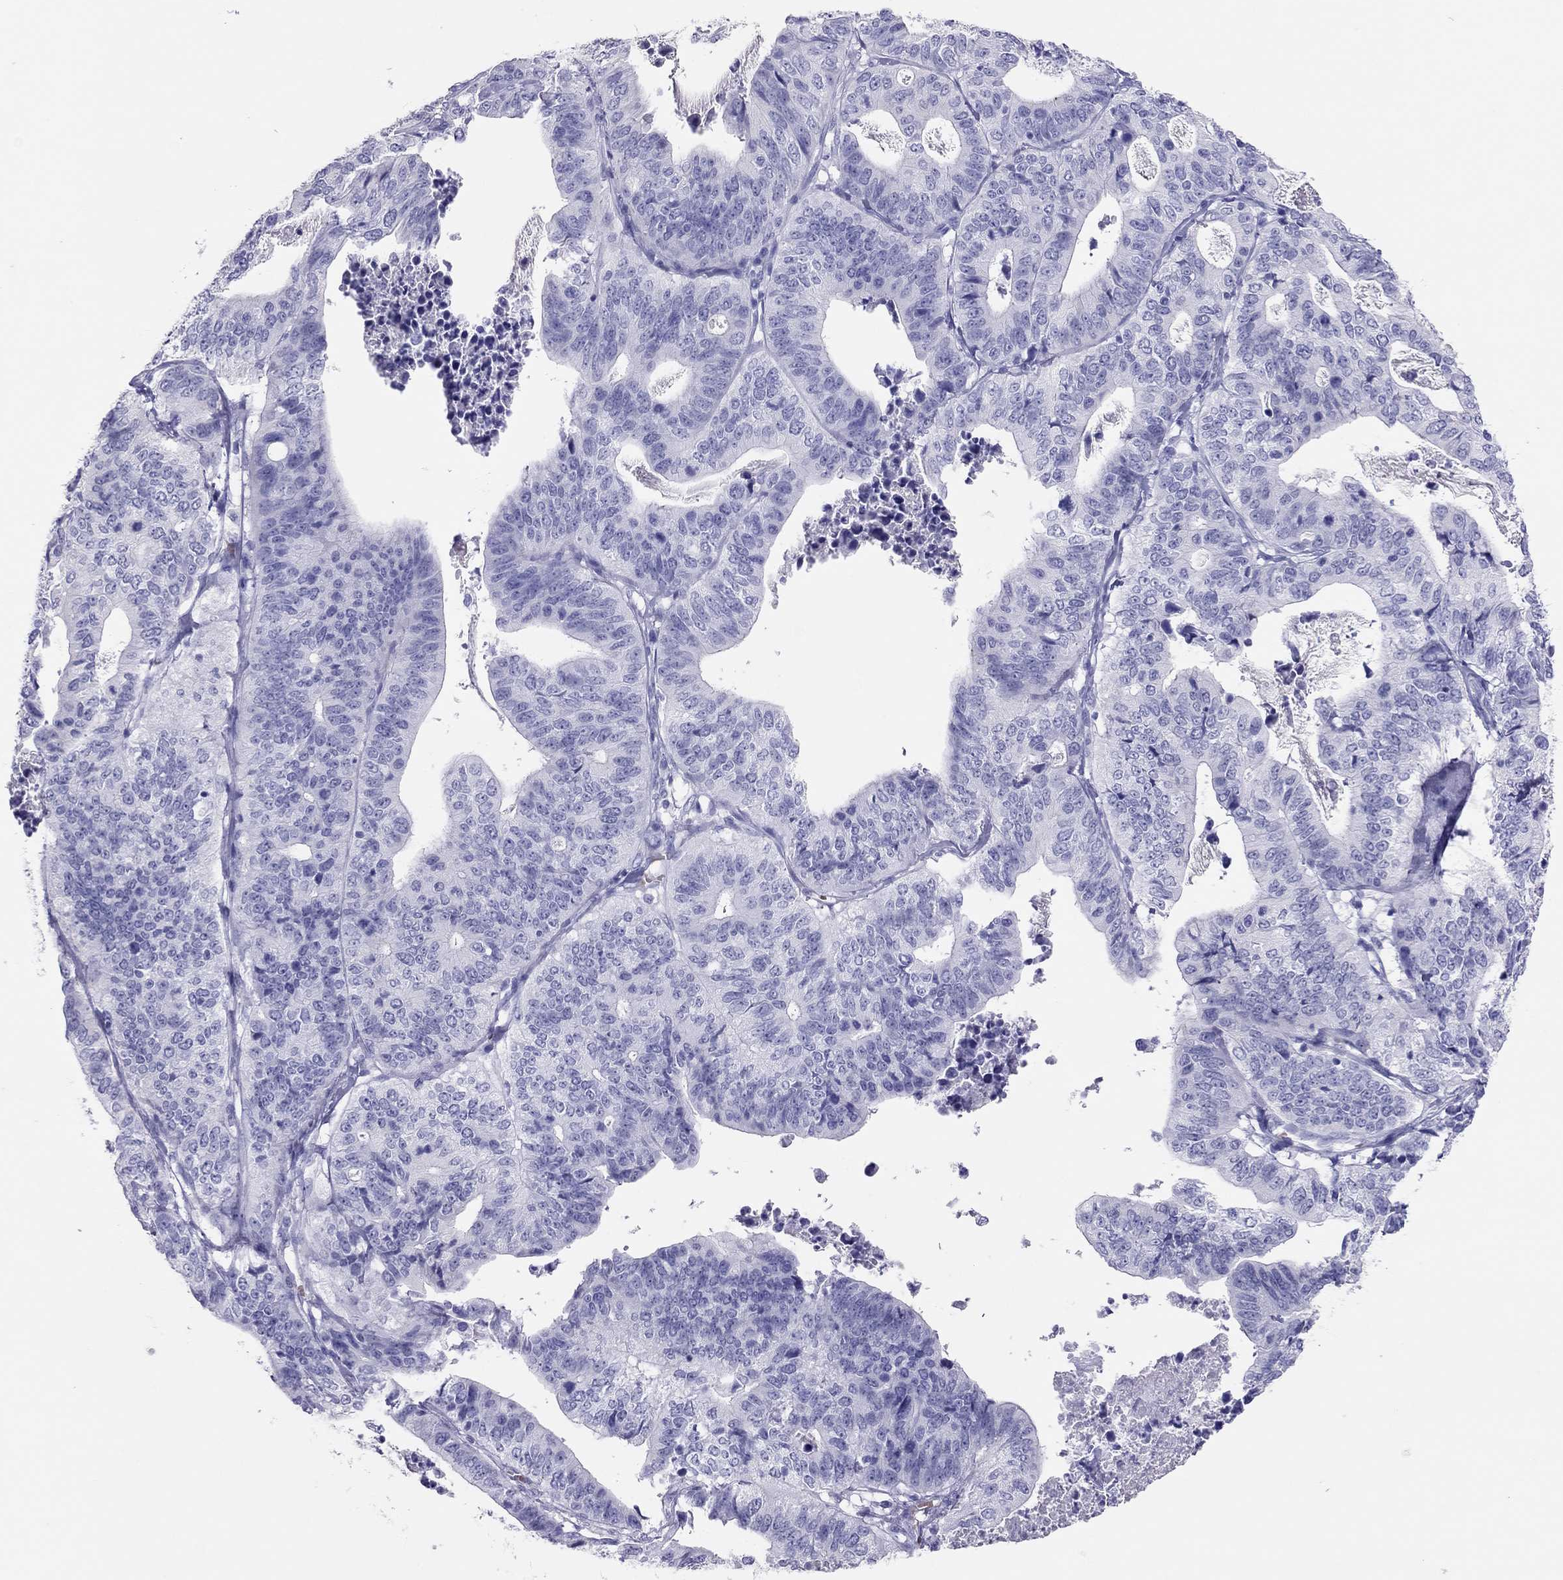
{"staining": {"intensity": "negative", "quantity": "none", "location": "none"}, "tissue": "stomach cancer", "cell_type": "Tumor cells", "image_type": "cancer", "snomed": [{"axis": "morphology", "description": "Adenocarcinoma, NOS"}, {"axis": "topography", "description": "Stomach, upper"}], "caption": "Tumor cells show no significant positivity in stomach cancer.", "gene": "TSHB", "patient": {"sex": "female", "age": 67}}